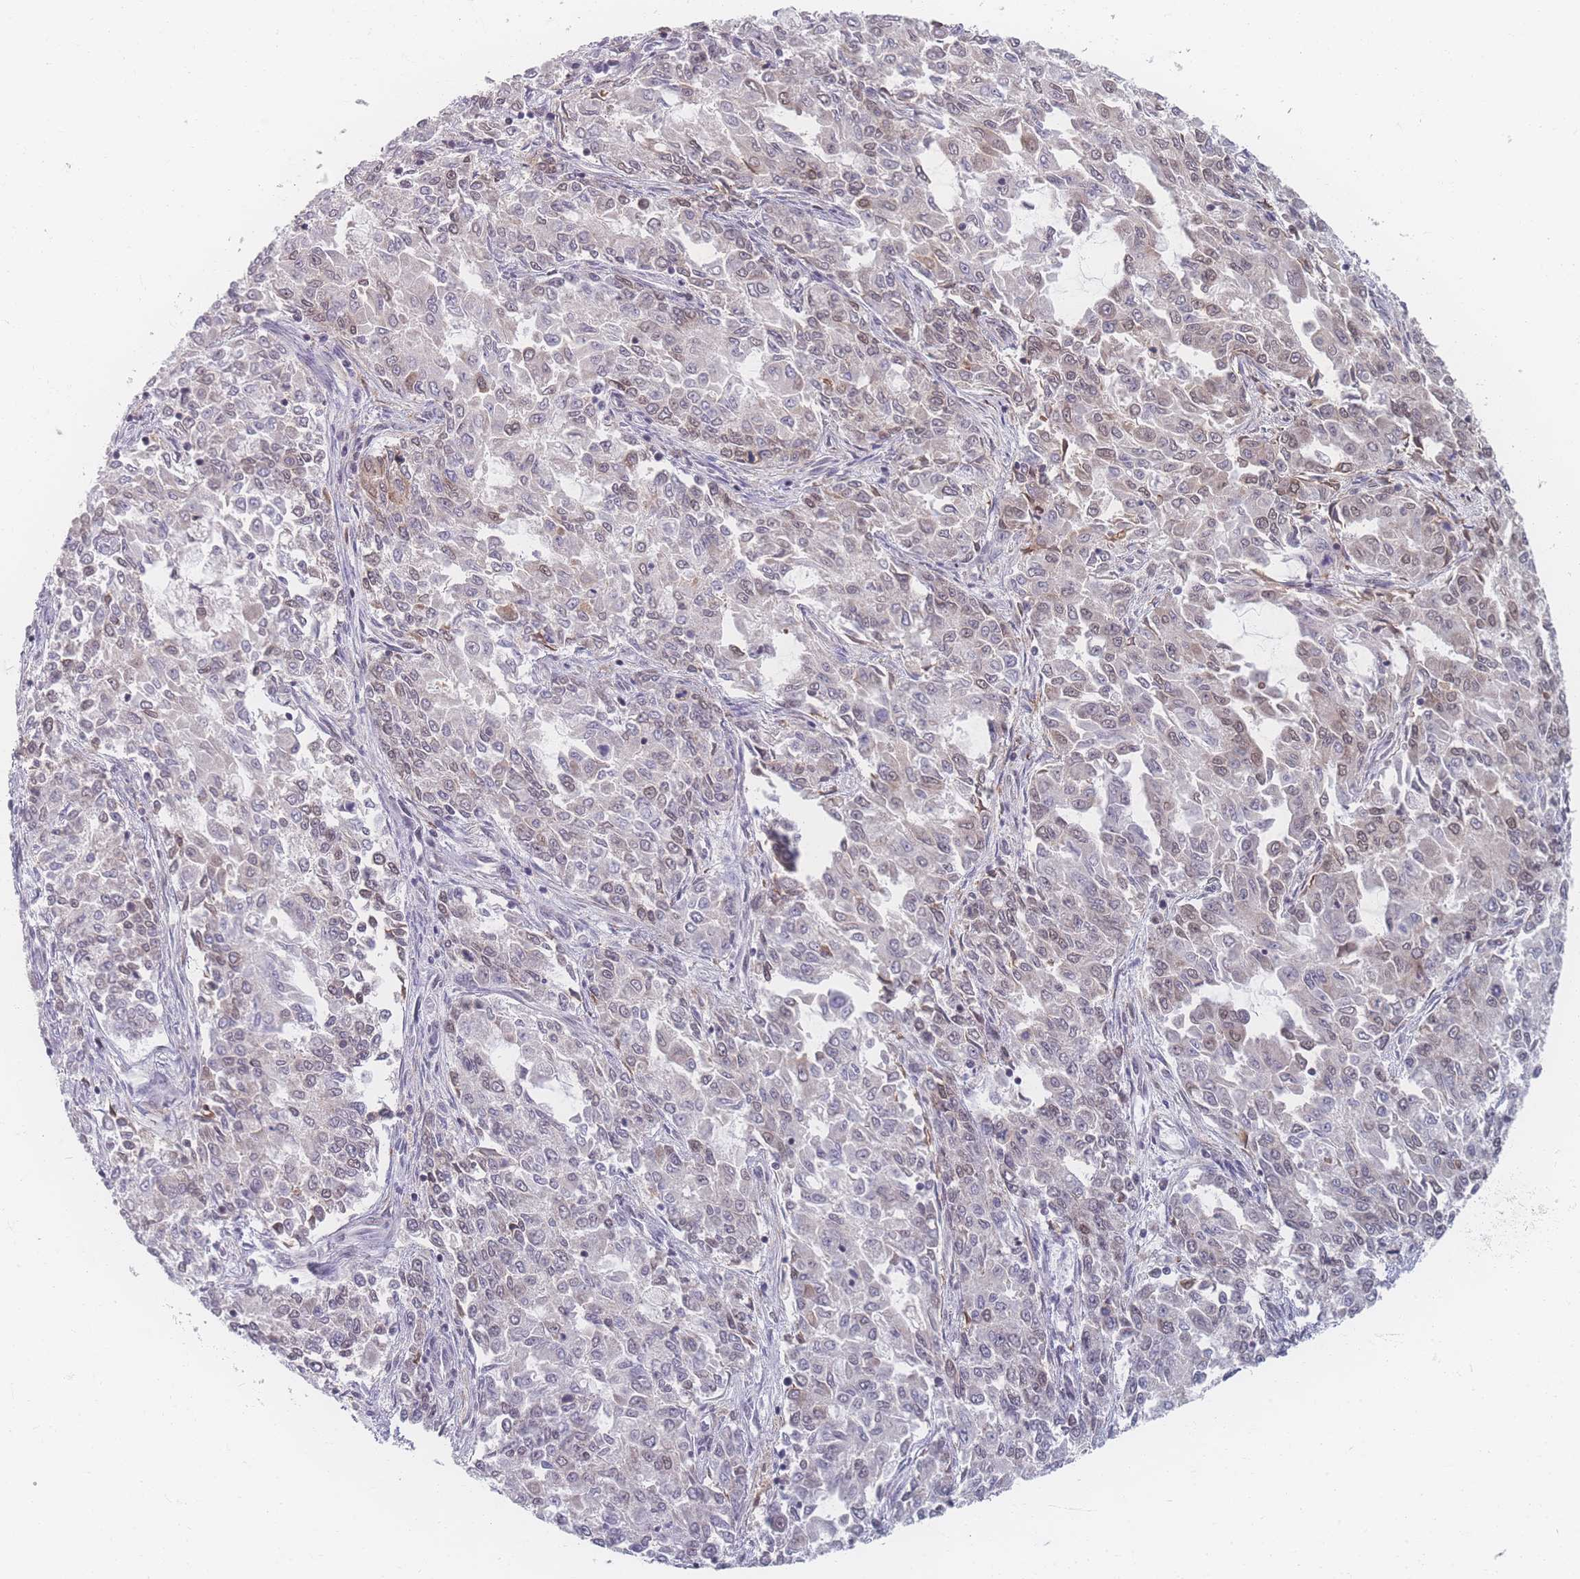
{"staining": {"intensity": "moderate", "quantity": "<25%", "location": "nuclear"}, "tissue": "endometrial cancer", "cell_type": "Tumor cells", "image_type": "cancer", "snomed": [{"axis": "morphology", "description": "Adenocarcinoma, NOS"}, {"axis": "topography", "description": "Endometrium"}], "caption": "This image exhibits immunohistochemistry staining of adenocarcinoma (endometrial), with low moderate nuclear expression in about <25% of tumor cells.", "gene": "ZC3H13", "patient": {"sex": "female", "age": 50}}